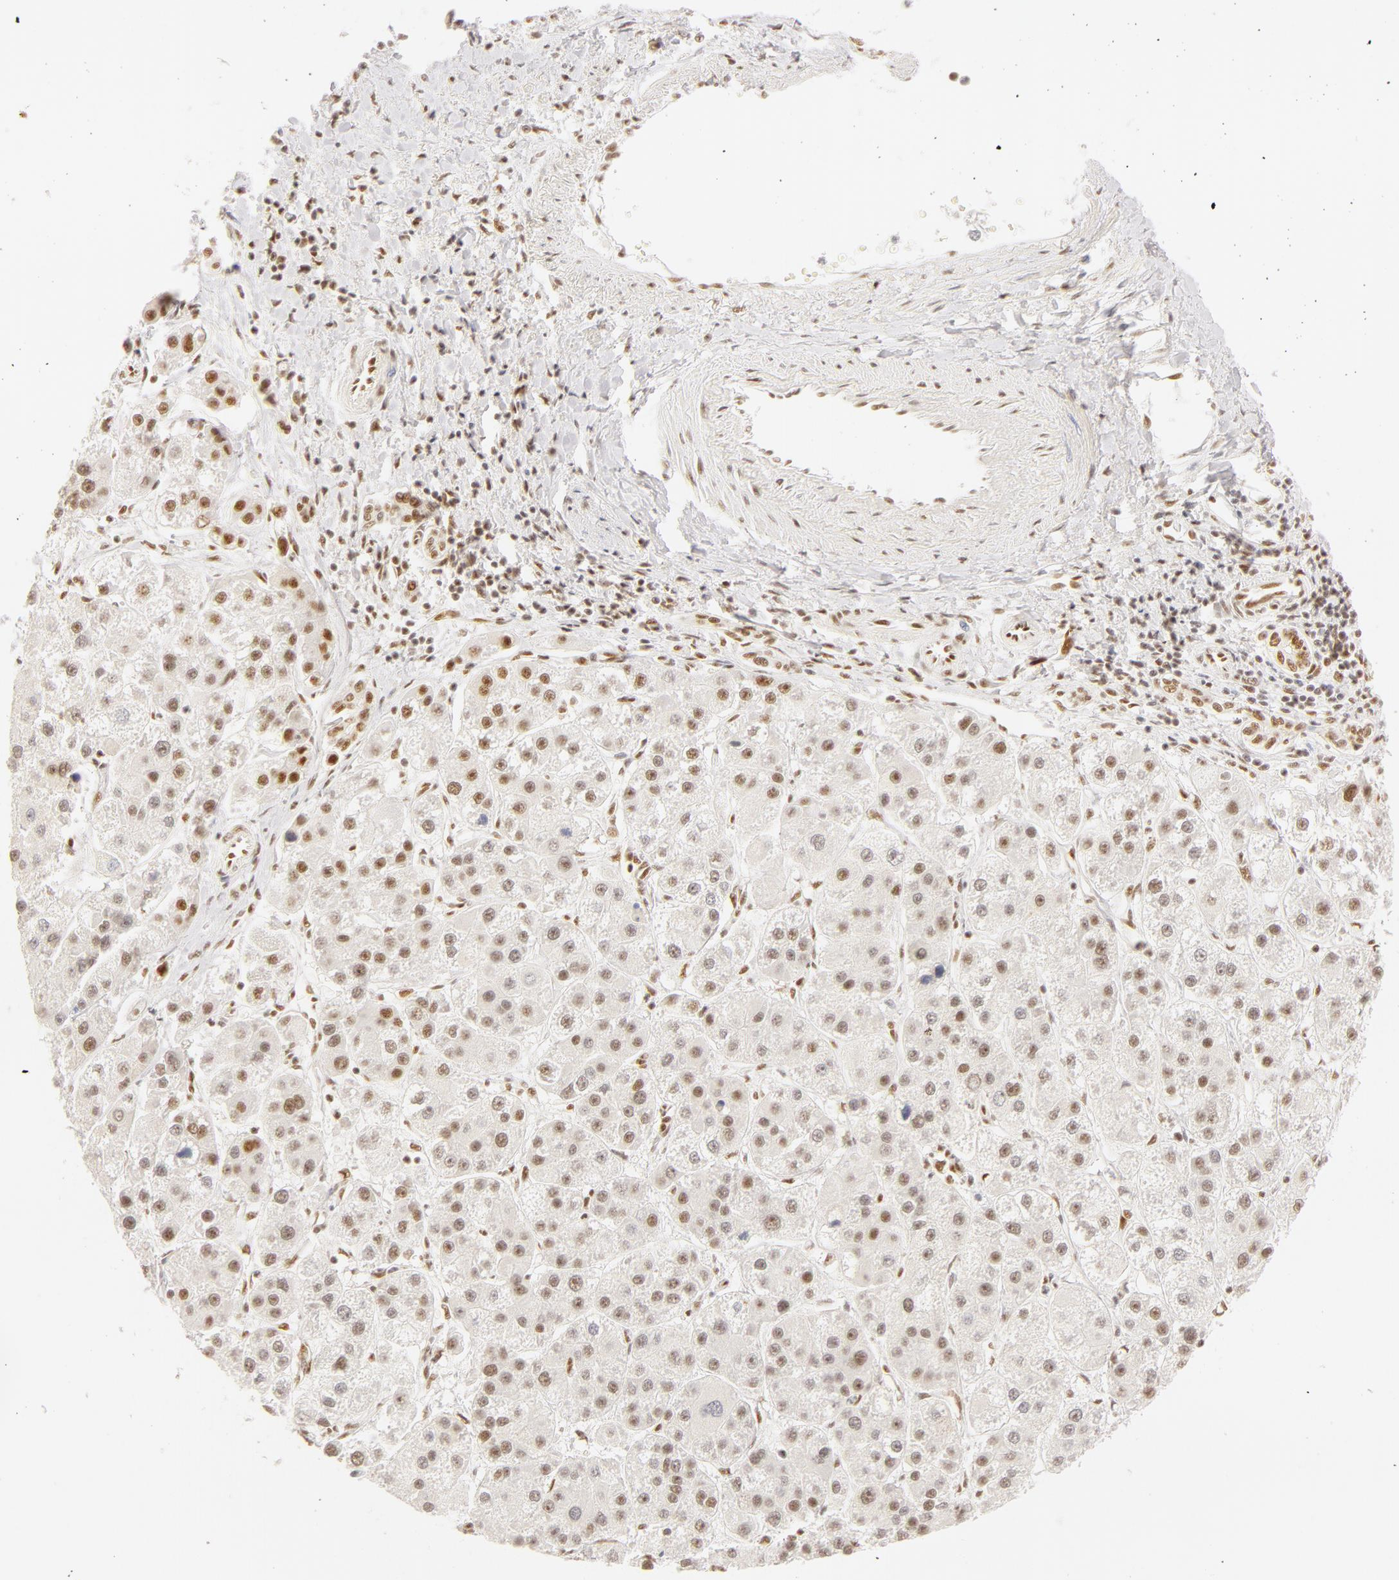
{"staining": {"intensity": "weak", "quantity": "25%-75%", "location": "nuclear"}, "tissue": "liver cancer", "cell_type": "Tumor cells", "image_type": "cancer", "snomed": [{"axis": "morphology", "description": "Carcinoma, Hepatocellular, NOS"}, {"axis": "topography", "description": "Liver"}], "caption": "Protein analysis of liver hepatocellular carcinoma tissue reveals weak nuclear expression in about 25%-75% of tumor cells.", "gene": "RBM39", "patient": {"sex": "female", "age": 85}}